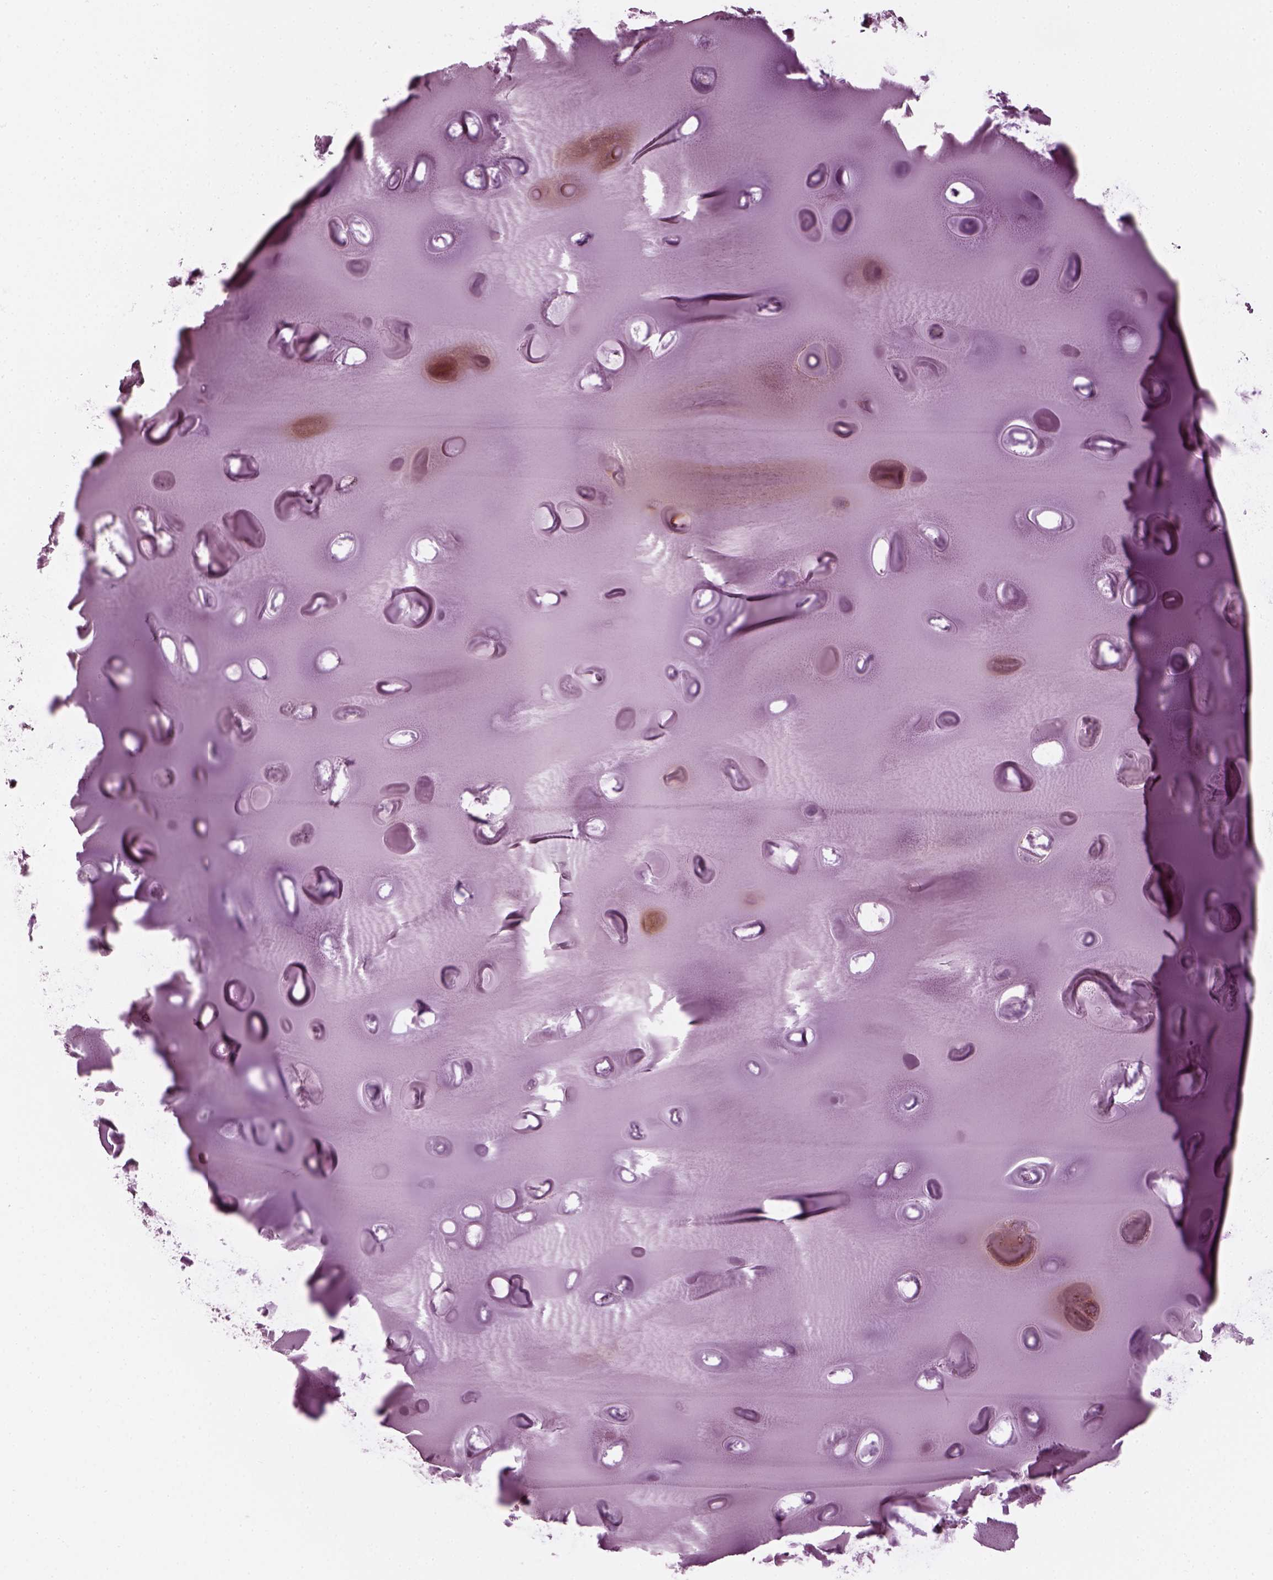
{"staining": {"intensity": "negative", "quantity": "none", "location": "none"}, "tissue": "soft tissue", "cell_type": "Chondrocytes", "image_type": "normal", "snomed": [{"axis": "morphology", "description": "Normal tissue, NOS"}, {"axis": "morphology", "description": "Squamous cell carcinoma, NOS"}, {"axis": "topography", "description": "Cartilage tissue"}, {"axis": "topography", "description": "Lung"}], "caption": "There is no significant positivity in chondrocytes of soft tissue. Brightfield microscopy of immunohistochemistry stained with DAB (brown) and hematoxylin (blue), captured at high magnification.", "gene": "BFSP1", "patient": {"sex": "male", "age": 66}}